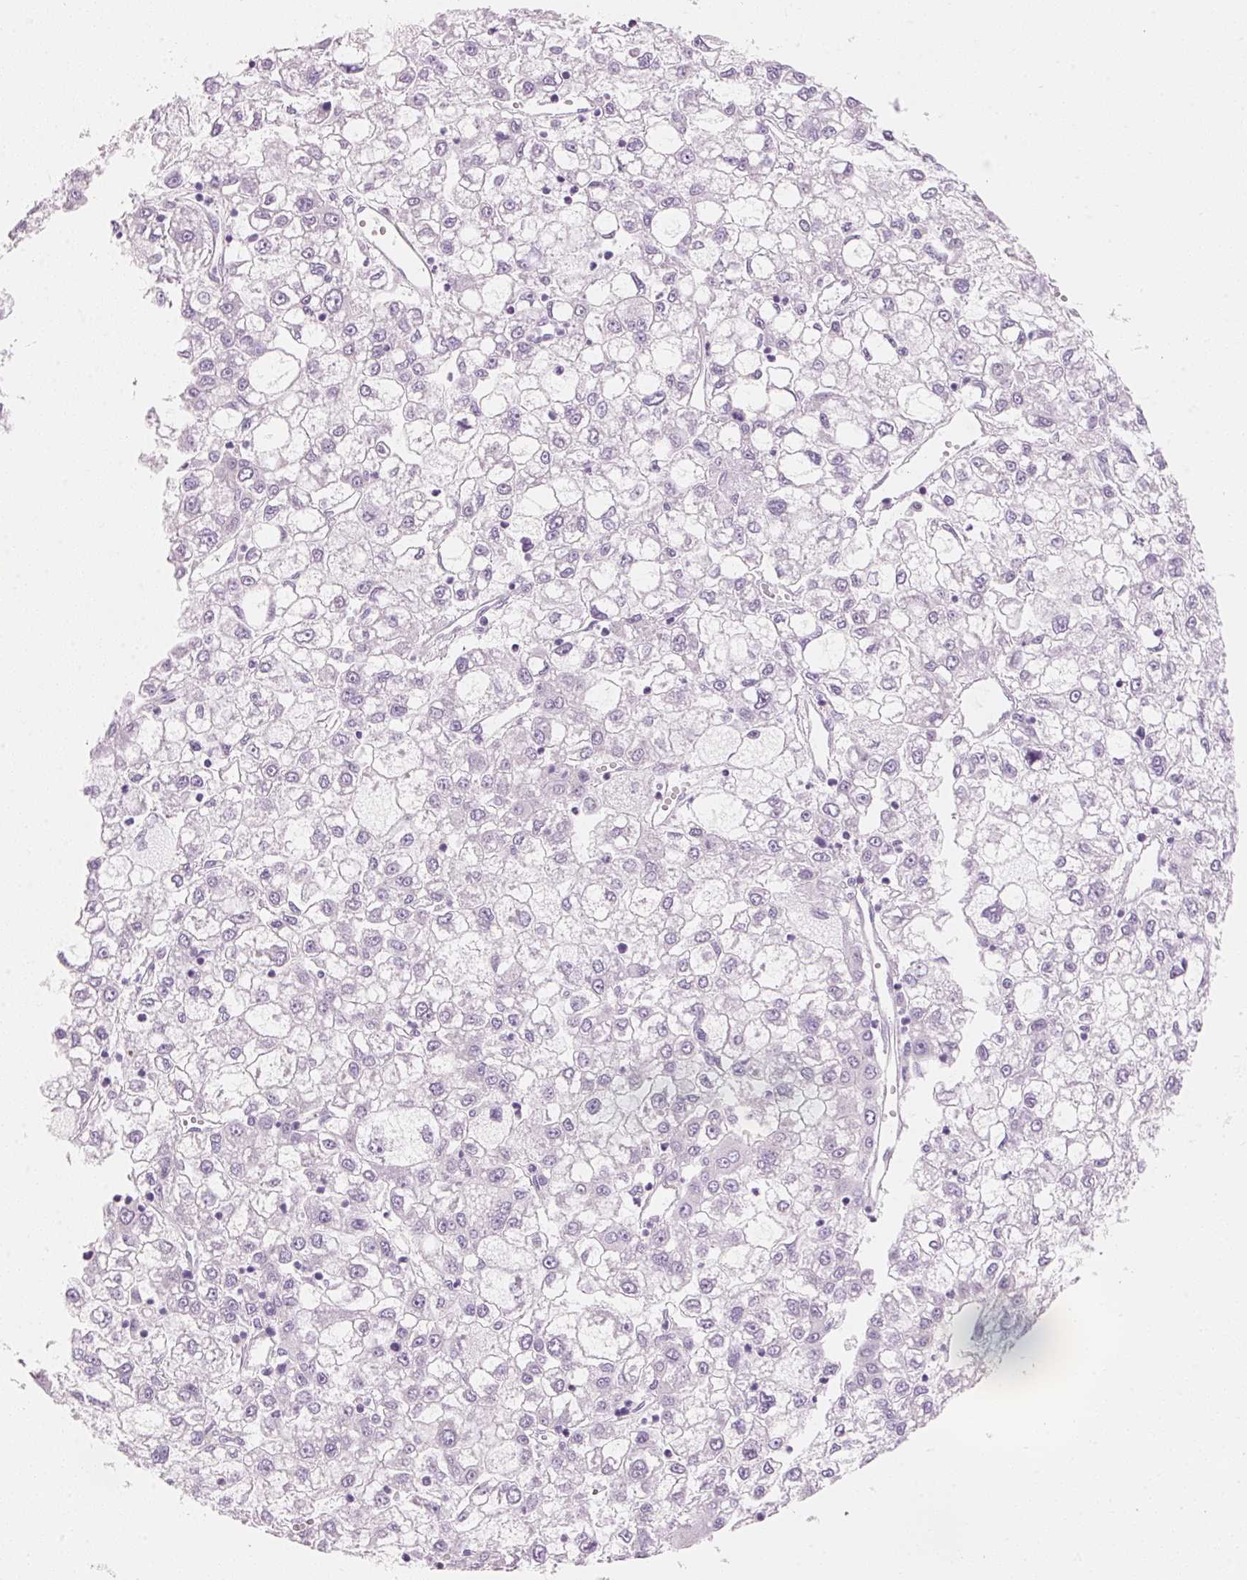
{"staining": {"intensity": "negative", "quantity": "none", "location": "none"}, "tissue": "liver cancer", "cell_type": "Tumor cells", "image_type": "cancer", "snomed": [{"axis": "morphology", "description": "Carcinoma, Hepatocellular, NOS"}, {"axis": "topography", "description": "Liver"}], "caption": "Immunohistochemistry of hepatocellular carcinoma (liver) demonstrates no positivity in tumor cells.", "gene": "HOXB13", "patient": {"sex": "male", "age": 40}}